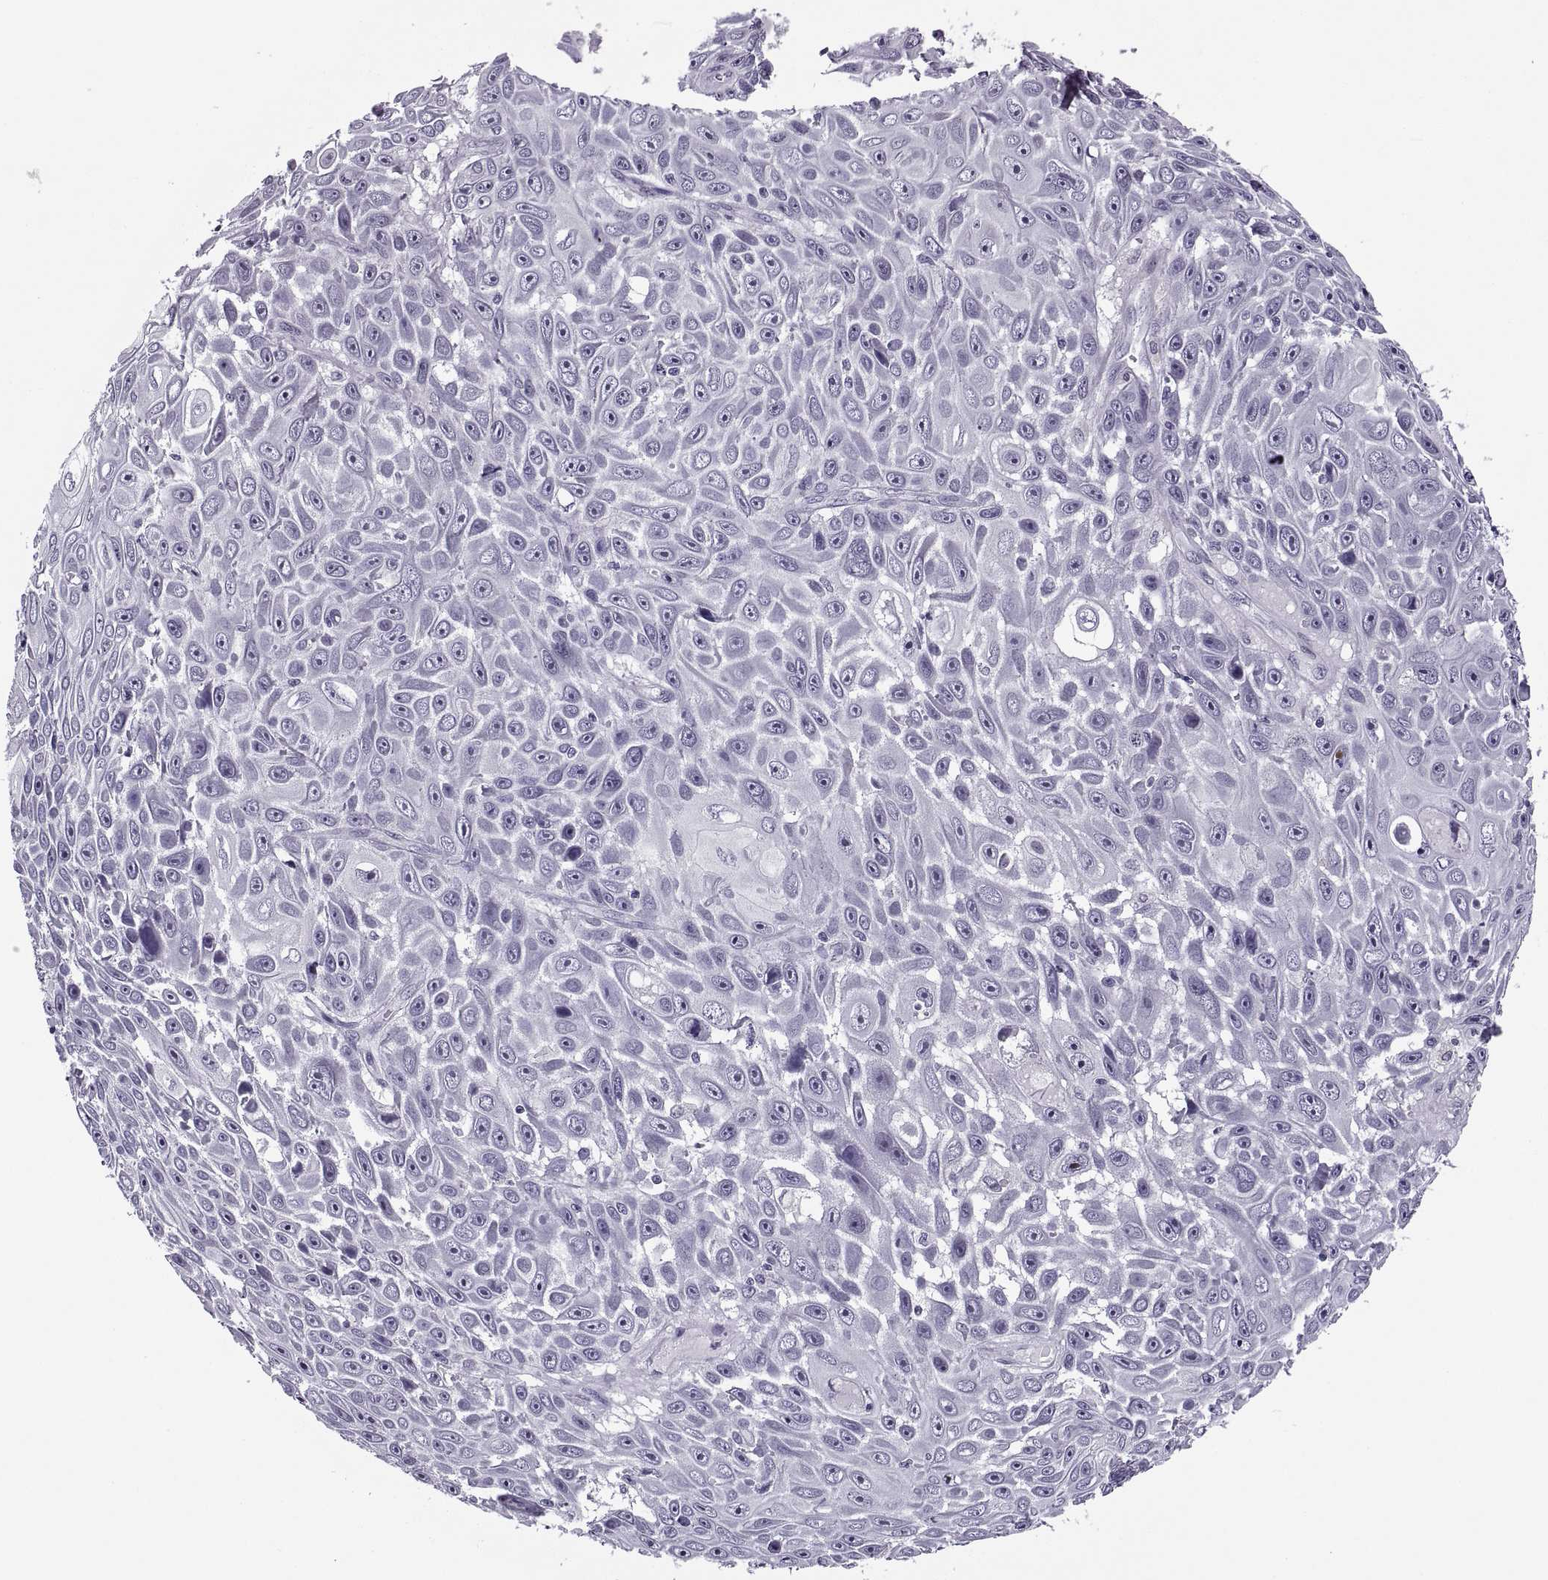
{"staining": {"intensity": "negative", "quantity": "none", "location": "none"}, "tissue": "skin cancer", "cell_type": "Tumor cells", "image_type": "cancer", "snomed": [{"axis": "morphology", "description": "Squamous cell carcinoma, NOS"}, {"axis": "topography", "description": "Skin"}], "caption": "Immunohistochemistry of human squamous cell carcinoma (skin) exhibits no expression in tumor cells.", "gene": "TBC1D3G", "patient": {"sex": "male", "age": 82}}